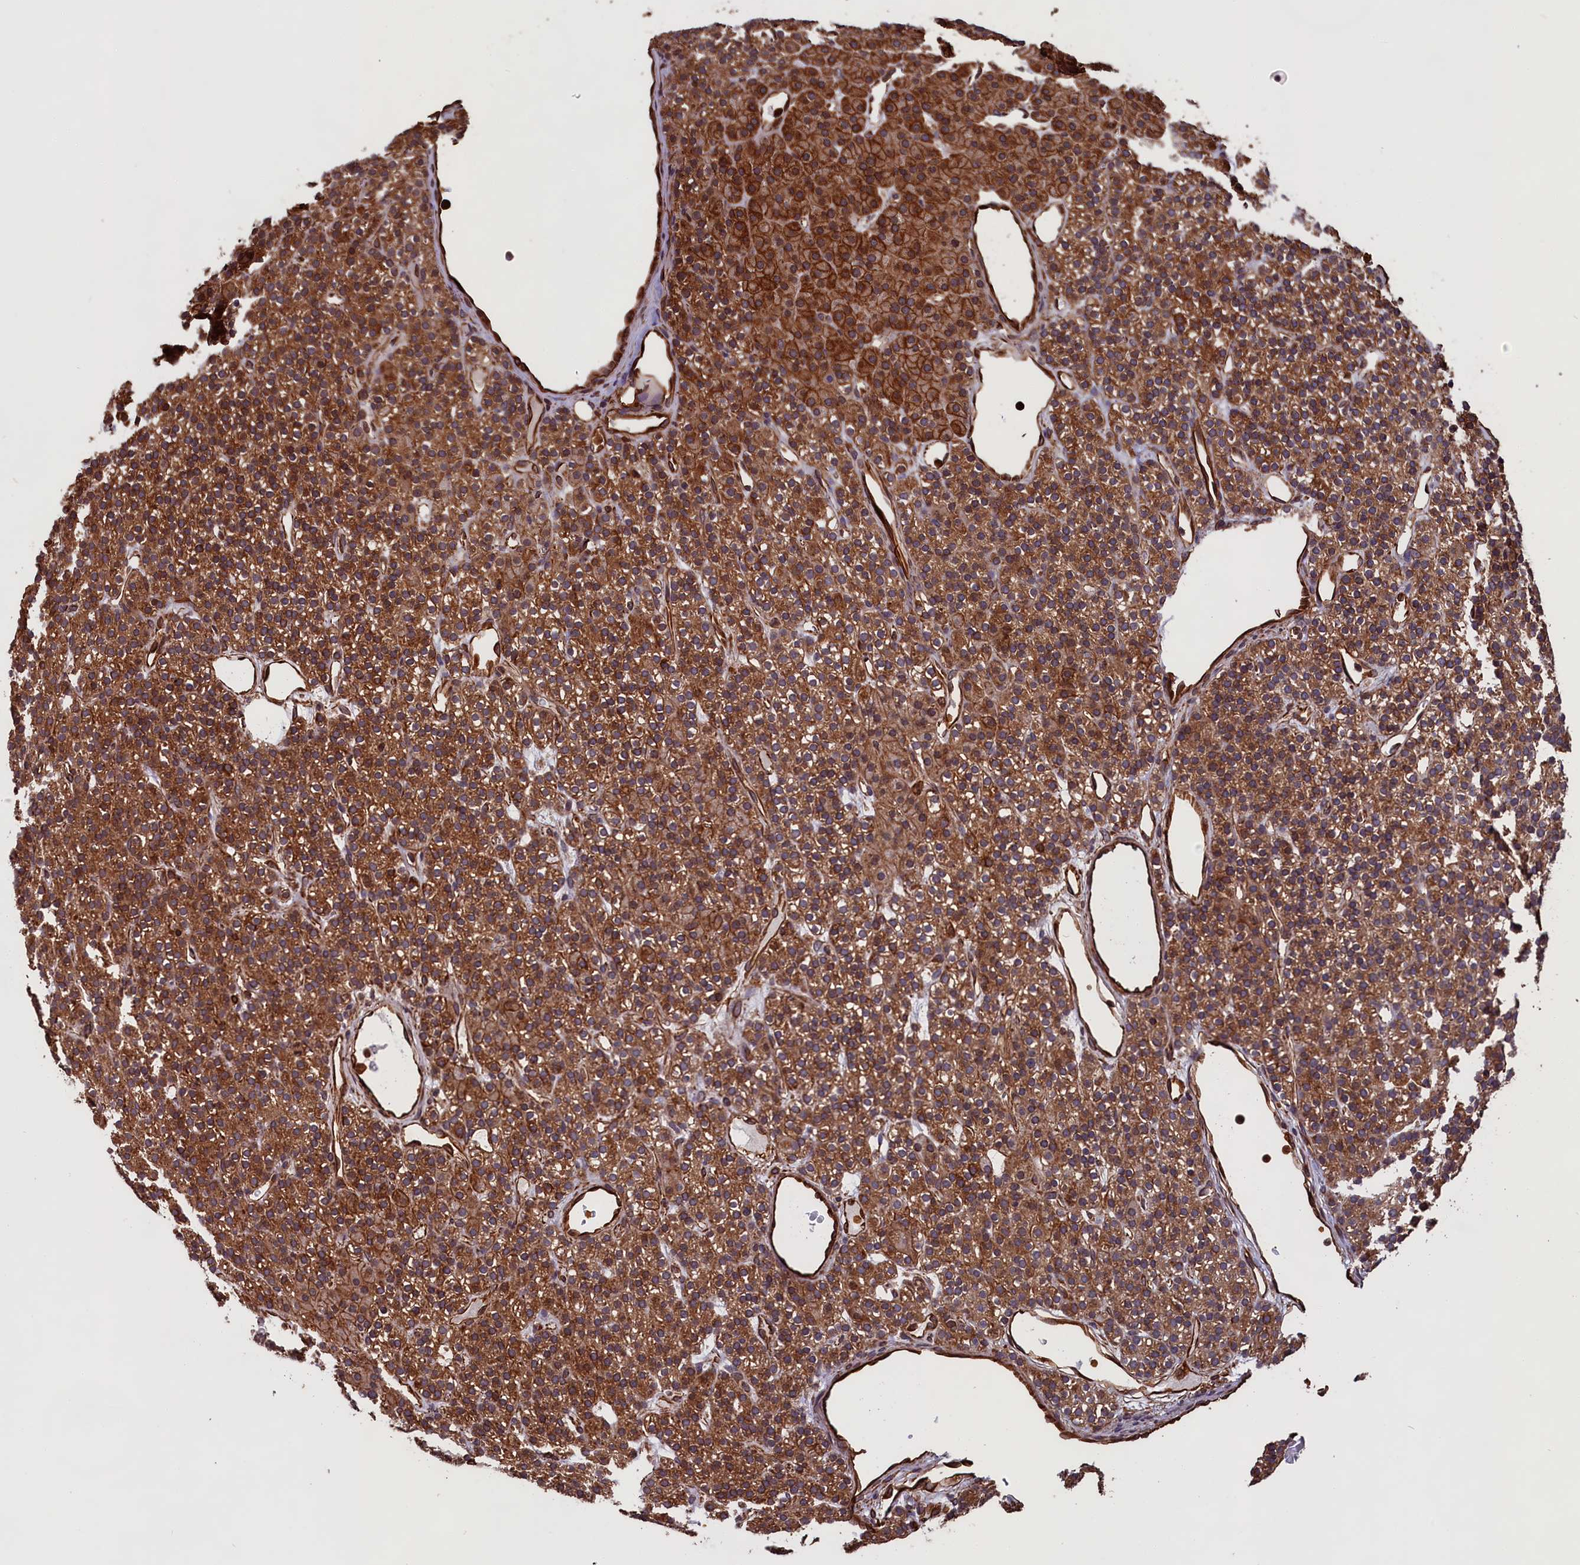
{"staining": {"intensity": "strong", "quantity": "25%-75%", "location": "cytoplasmic/membranous"}, "tissue": "parathyroid gland", "cell_type": "Glandular cells", "image_type": "normal", "snomed": [{"axis": "morphology", "description": "Normal tissue, NOS"}, {"axis": "morphology", "description": "Hyperplasia, NOS"}, {"axis": "topography", "description": "Parathyroid gland"}], "caption": "IHC (DAB (3,3'-diaminobenzidine)) staining of normal human parathyroid gland reveals strong cytoplasmic/membranous protein positivity in approximately 25%-75% of glandular cells.", "gene": "CCDC124", "patient": {"sex": "male", "age": 44}}